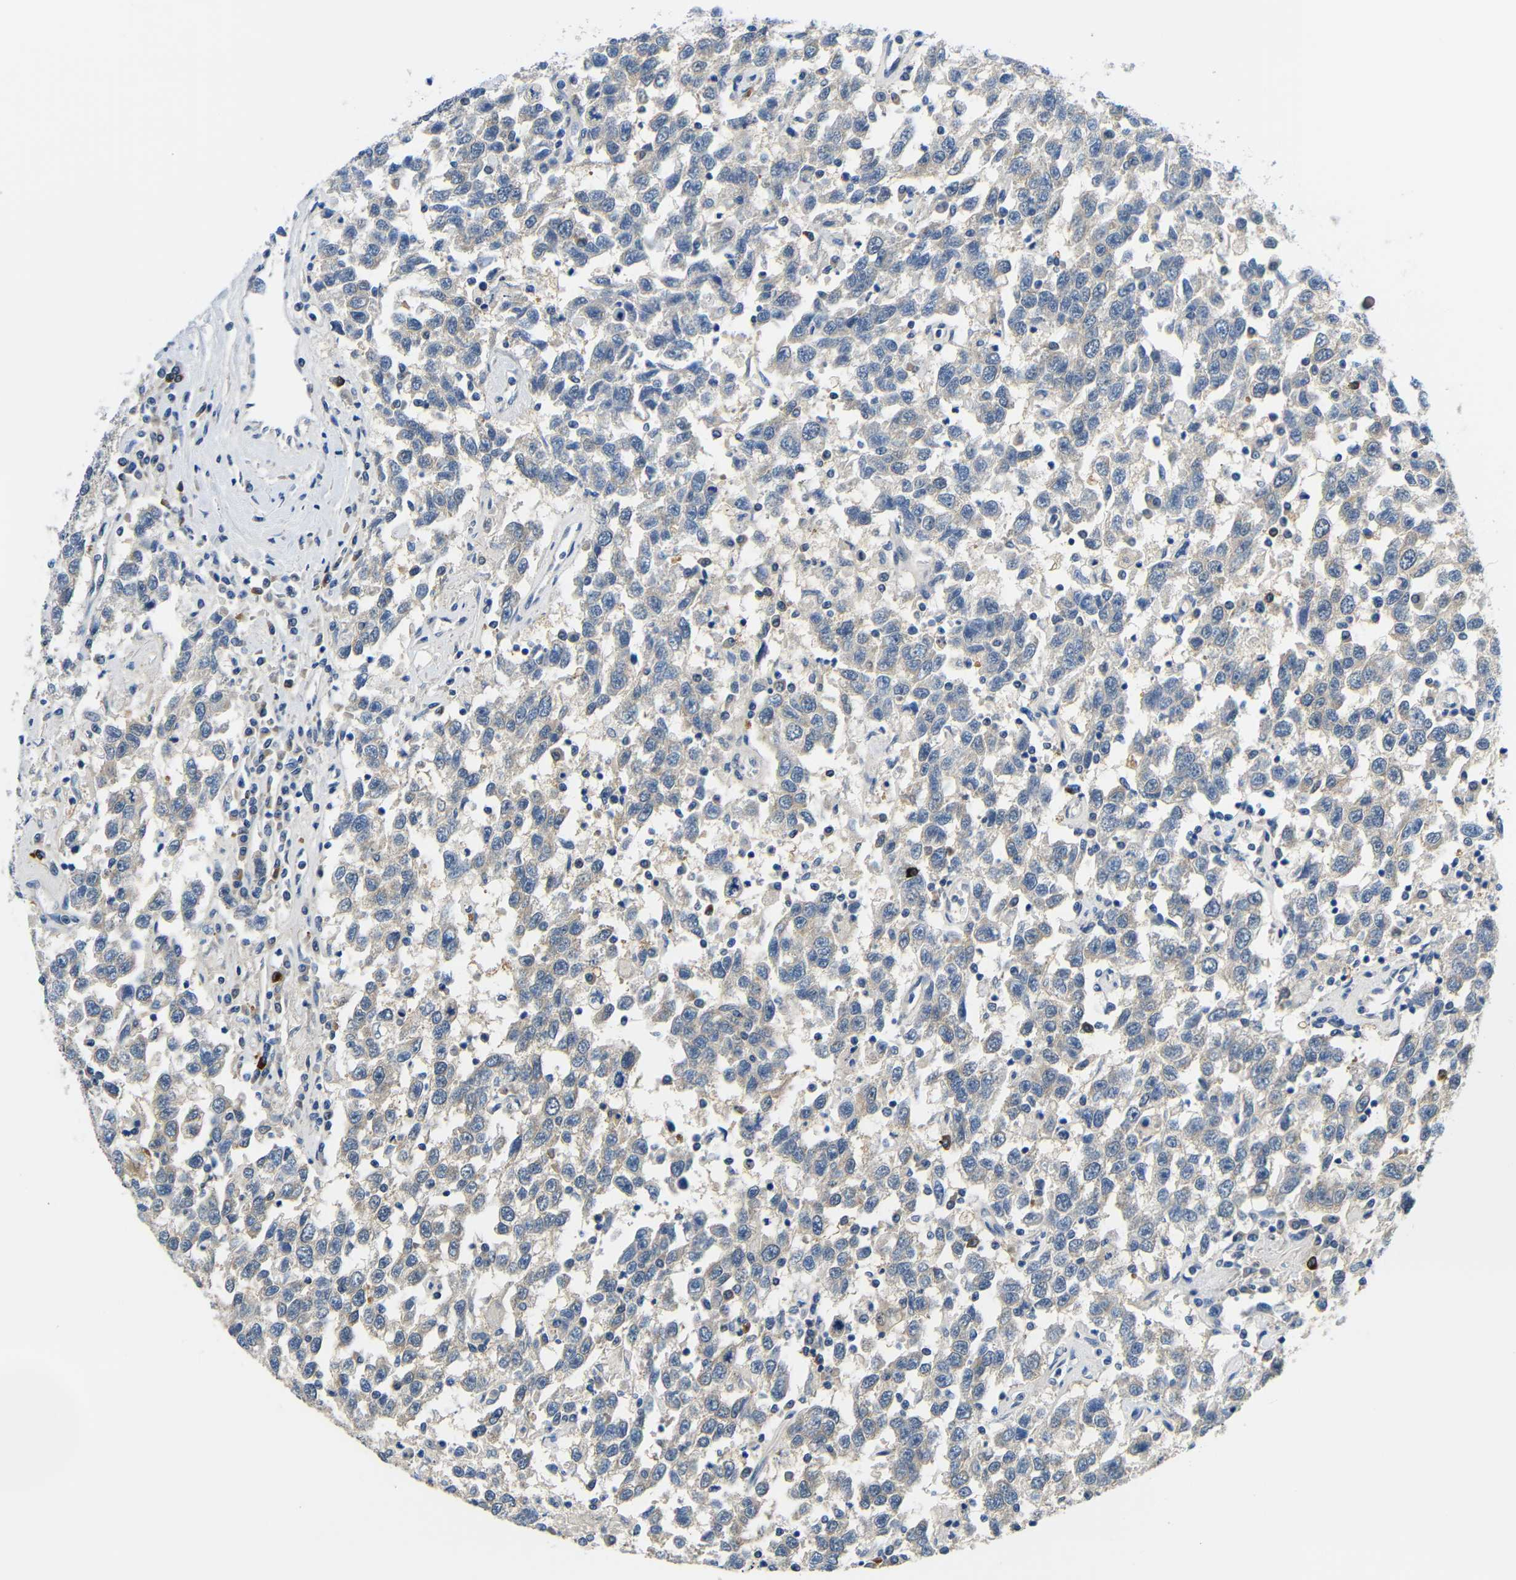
{"staining": {"intensity": "negative", "quantity": "none", "location": "none"}, "tissue": "testis cancer", "cell_type": "Tumor cells", "image_type": "cancer", "snomed": [{"axis": "morphology", "description": "Seminoma, NOS"}, {"axis": "topography", "description": "Testis"}], "caption": "Immunohistochemistry photomicrograph of testis cancer (seminoma) stained for a protein (brown), which reveals no expression in tumor cells.", "gene": "NEGR1", "patient": {"sex": "male", "age": 41}}